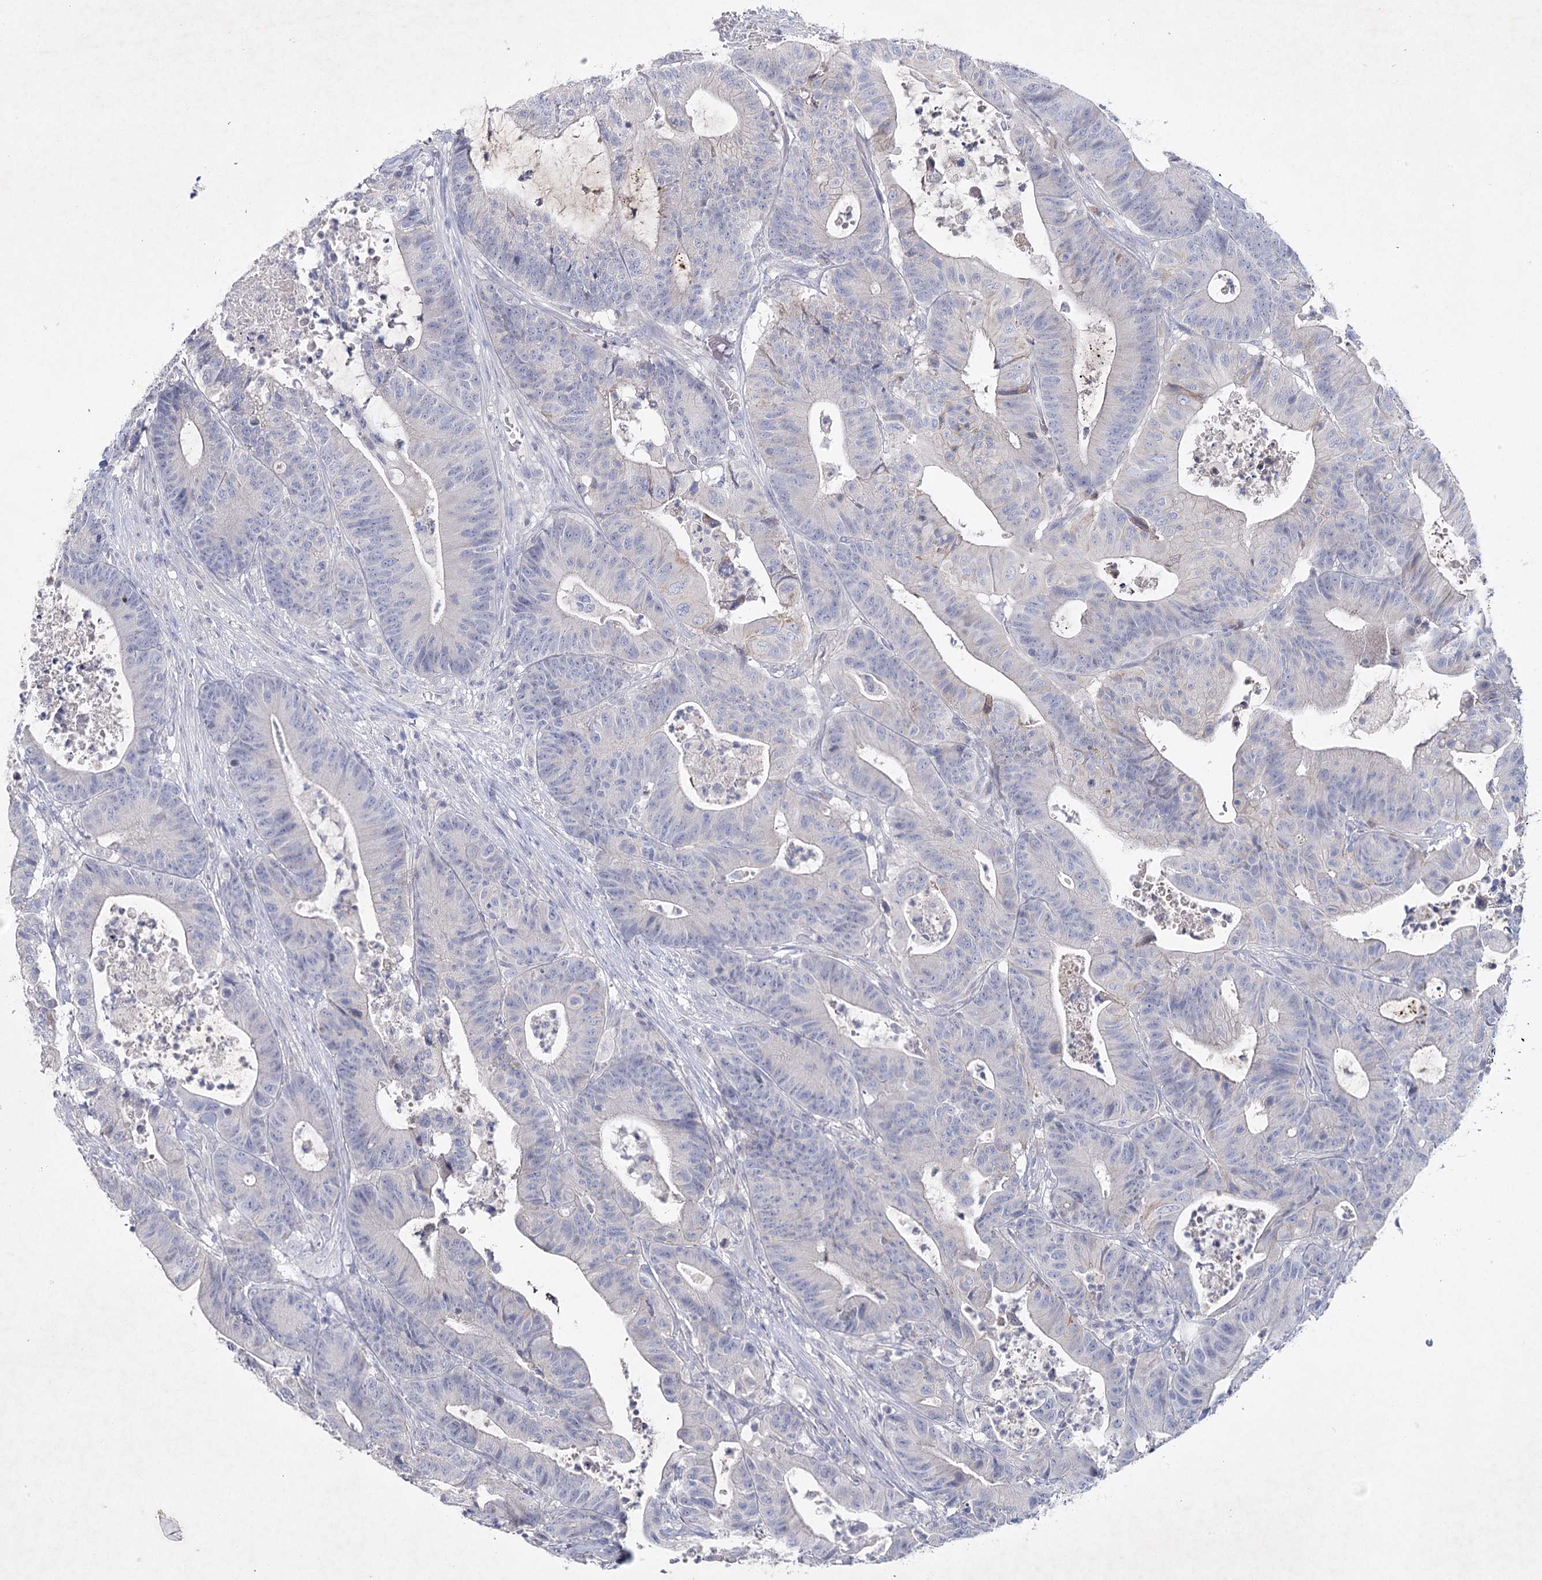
{"staining": {"intensity": "negative", "quantity": "none", "location": "none"}, "tissue": "colorectal cancer", "cell_type": "Tumor cells", "image_type": "cancer", "snomed": [{"axis": "morphology", "description": "Adenocarcinoma, NOS"}, {"axis": "topography", "description": "Colon"}], "caption": "IHC of colorectal cancer exhibits no expression in tumor cells.", "gene": "MAP3K13", "patient": {"sex": "female", "age": 84}}